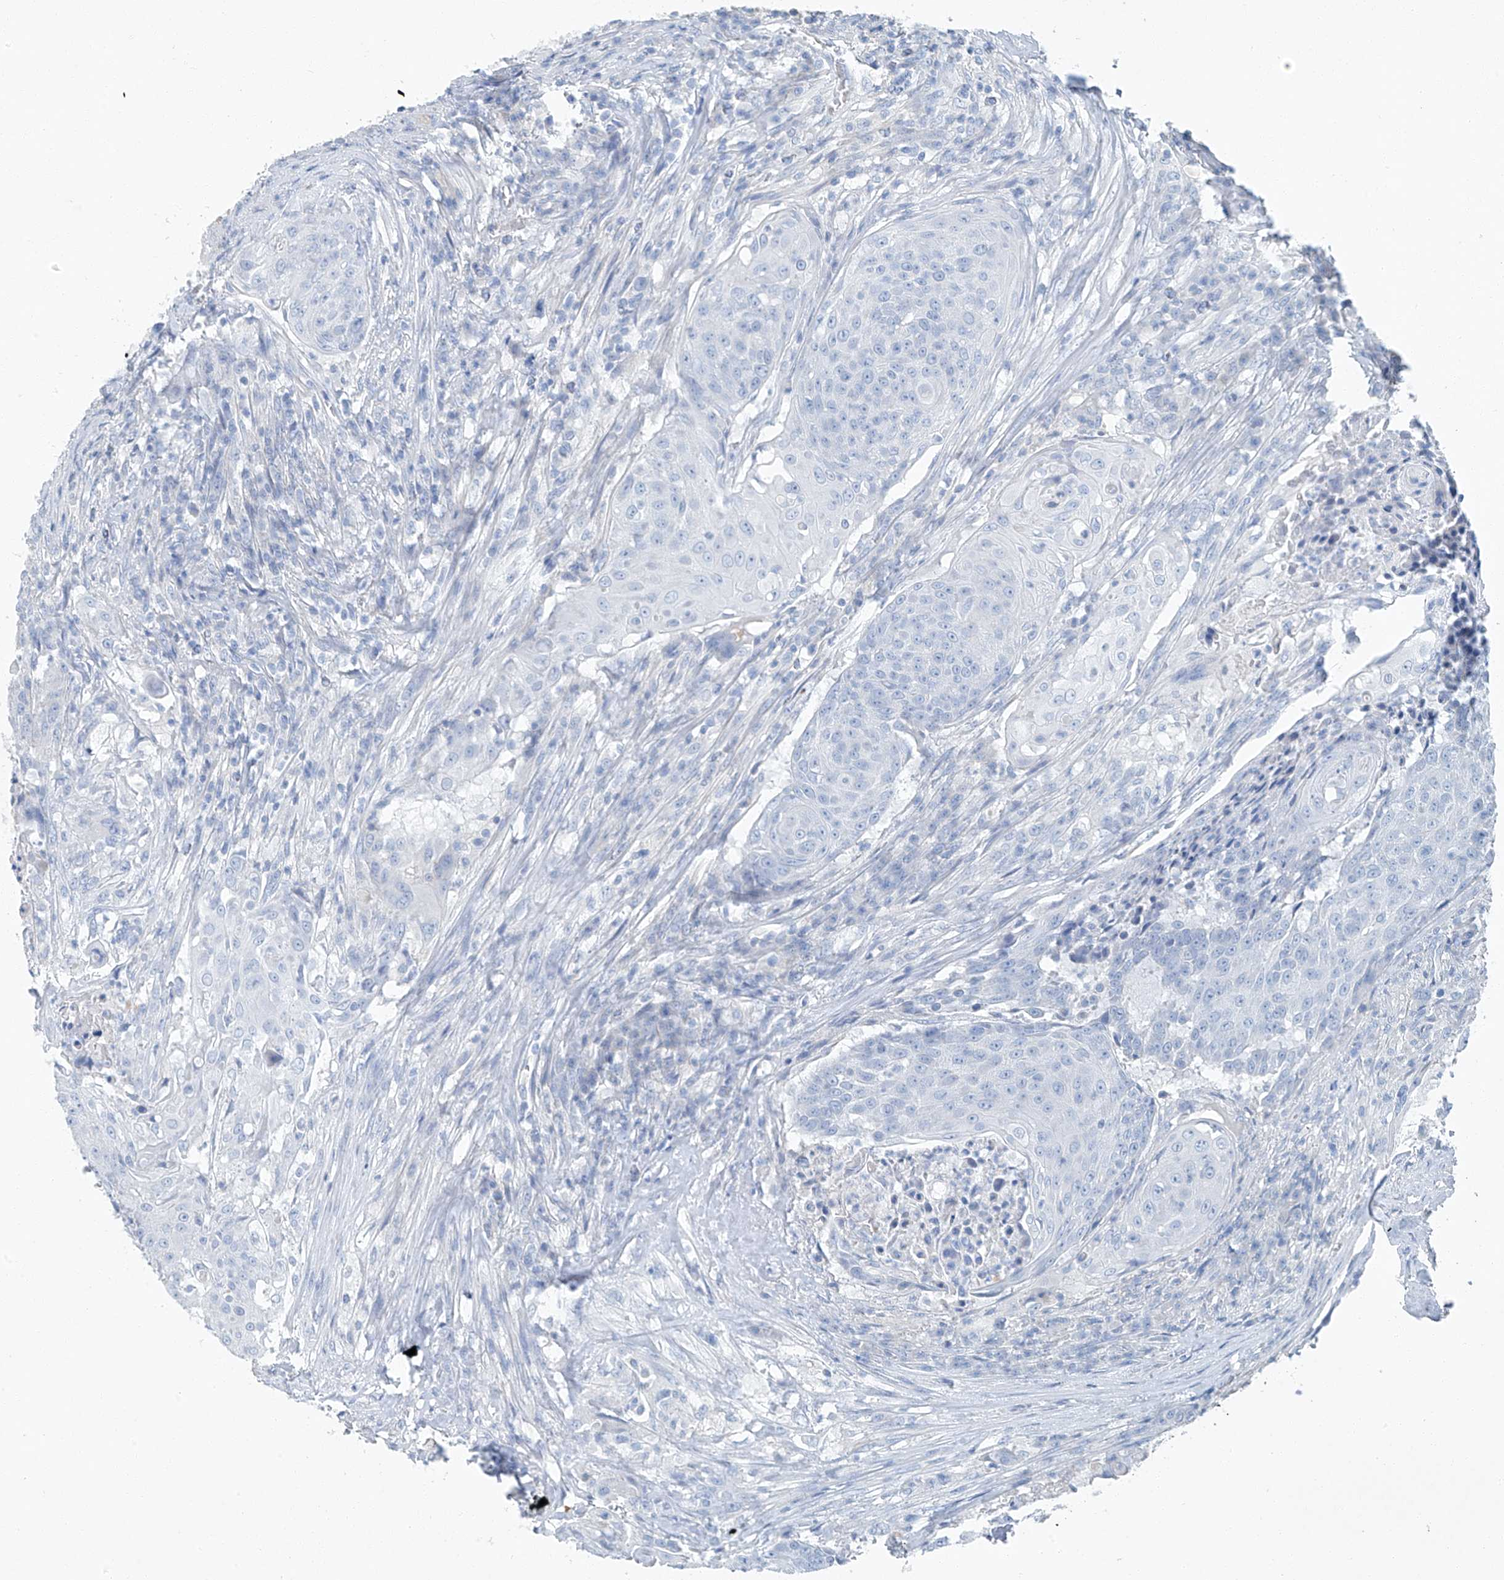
{"staining": {"intensity": "negative", "quantity": "none", "location": "none"}, "tissue": "urothelial cancer", "cell_type": "Tumor cells", "image_type": "cancer", "snomed": [{"axis": "morphology", "description": "Urothelial carcinoma, High grade"}, {"axis": "topography", "description": "Urinary bladder"}], "caption": "A photomicrograph of human urothelial cancer is negative for staining in tumor cells. (Brightfield microscopy of DAB (3,3'-diaminobenzidine) immunohistochemistry at high magnification).", "gene": "C1orf87", "patient": {"sex": "female", "age": 63}}